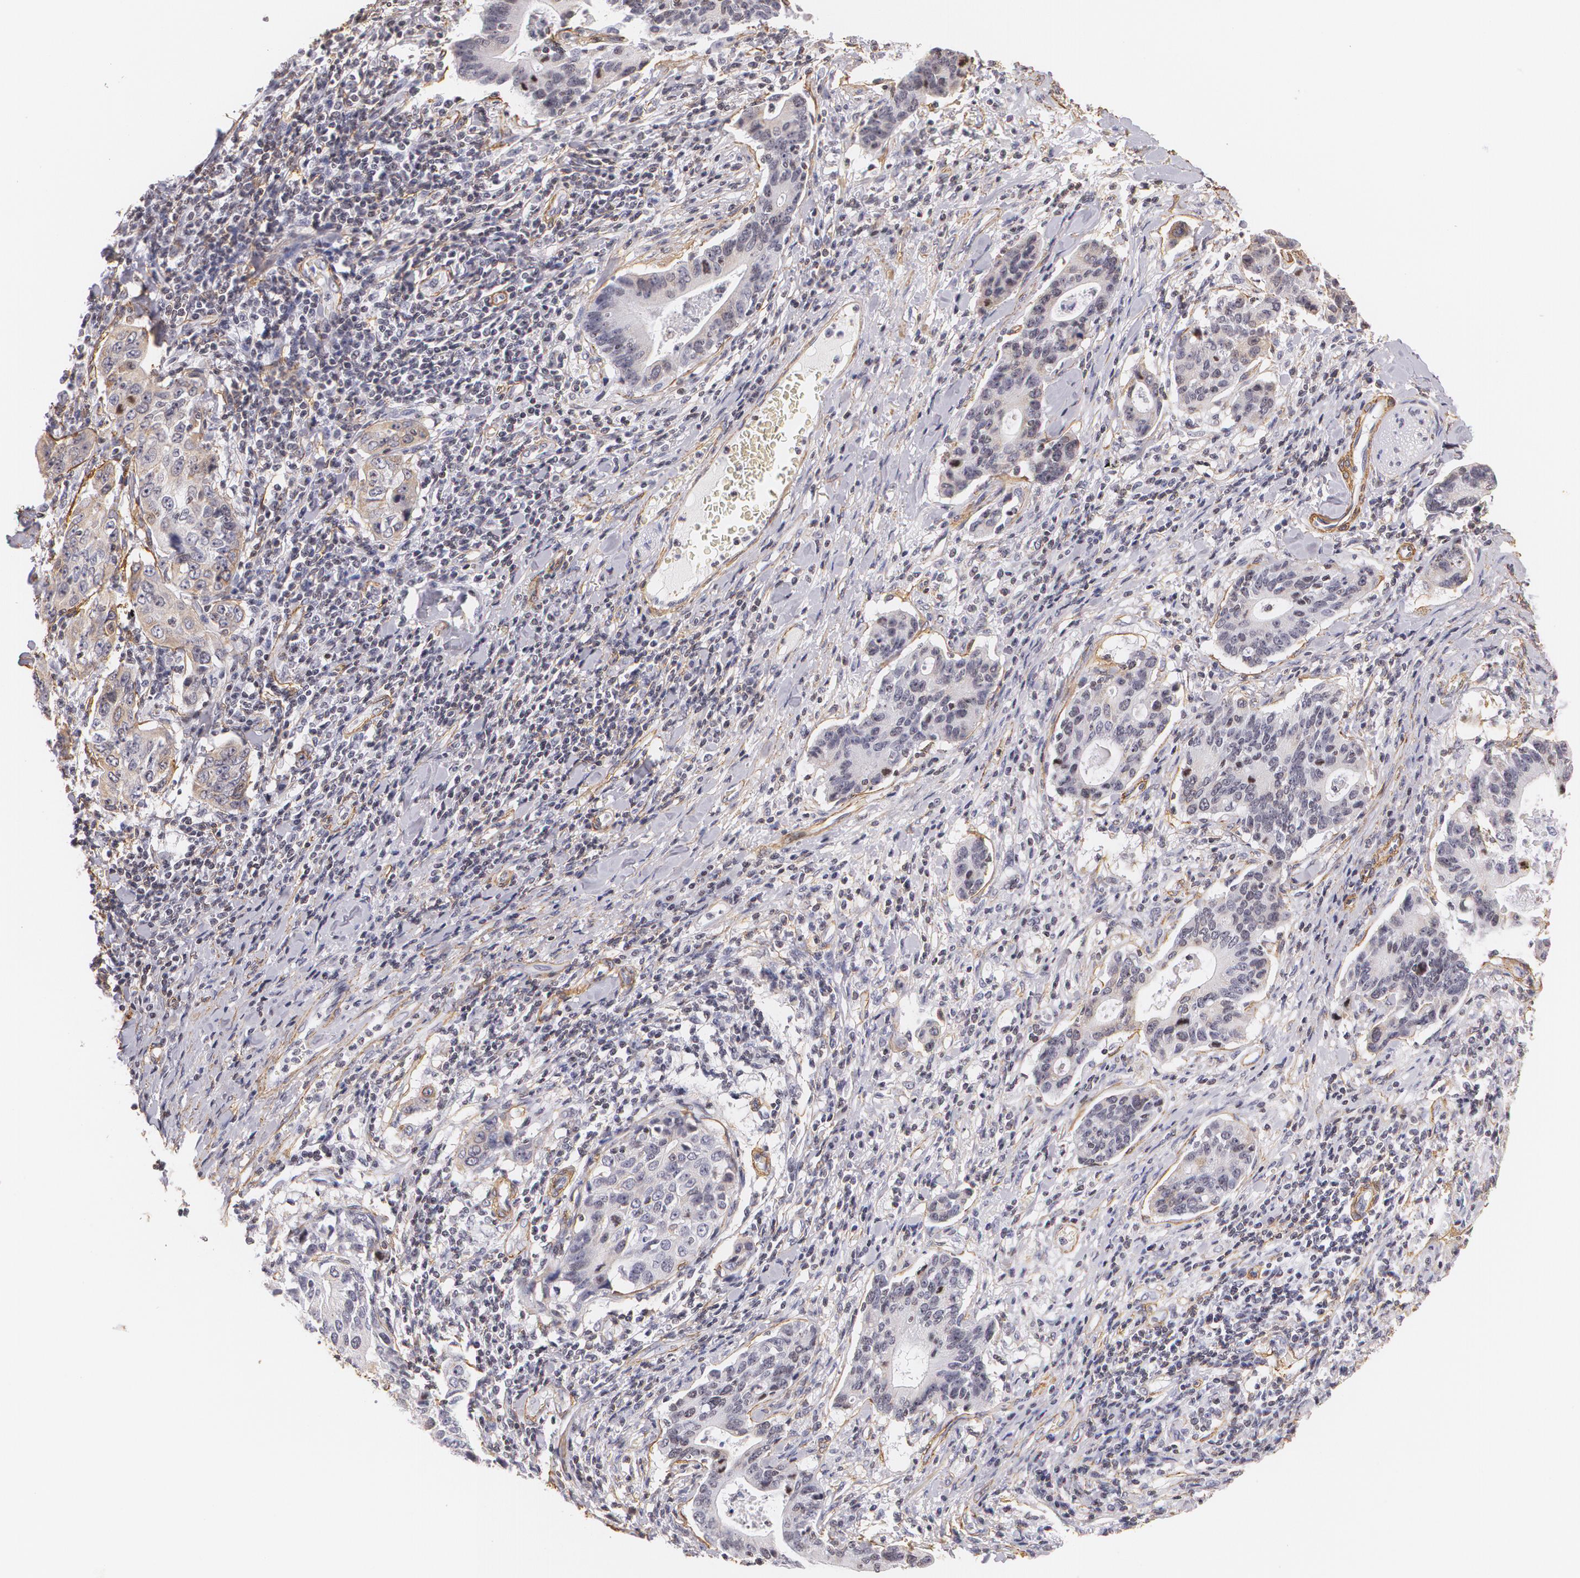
{"staining": {"intensity": "weak", "quantity": "25%-75%", "location": "cytoplasmic/membranous"}, "tissue": "stomach cancer", "cell_type": "Tumor cells", "image_type": "cancer", "snomed": [{"axis": "morphology", "description": "Adenocarcinoma, NOS"}, {"axis": "topography", "description": "Esophagus"}, {"axis": "topography", "description": "Stomach"}], "caption": "A photomicrograph of human adenocarcinoma (stomach) stained for a protein demonstrates weak cytoplasmic/membranous brown staining in tumor cells.", "gene": "VAMP1", "patient": {"sex": "male", "age": 74}}